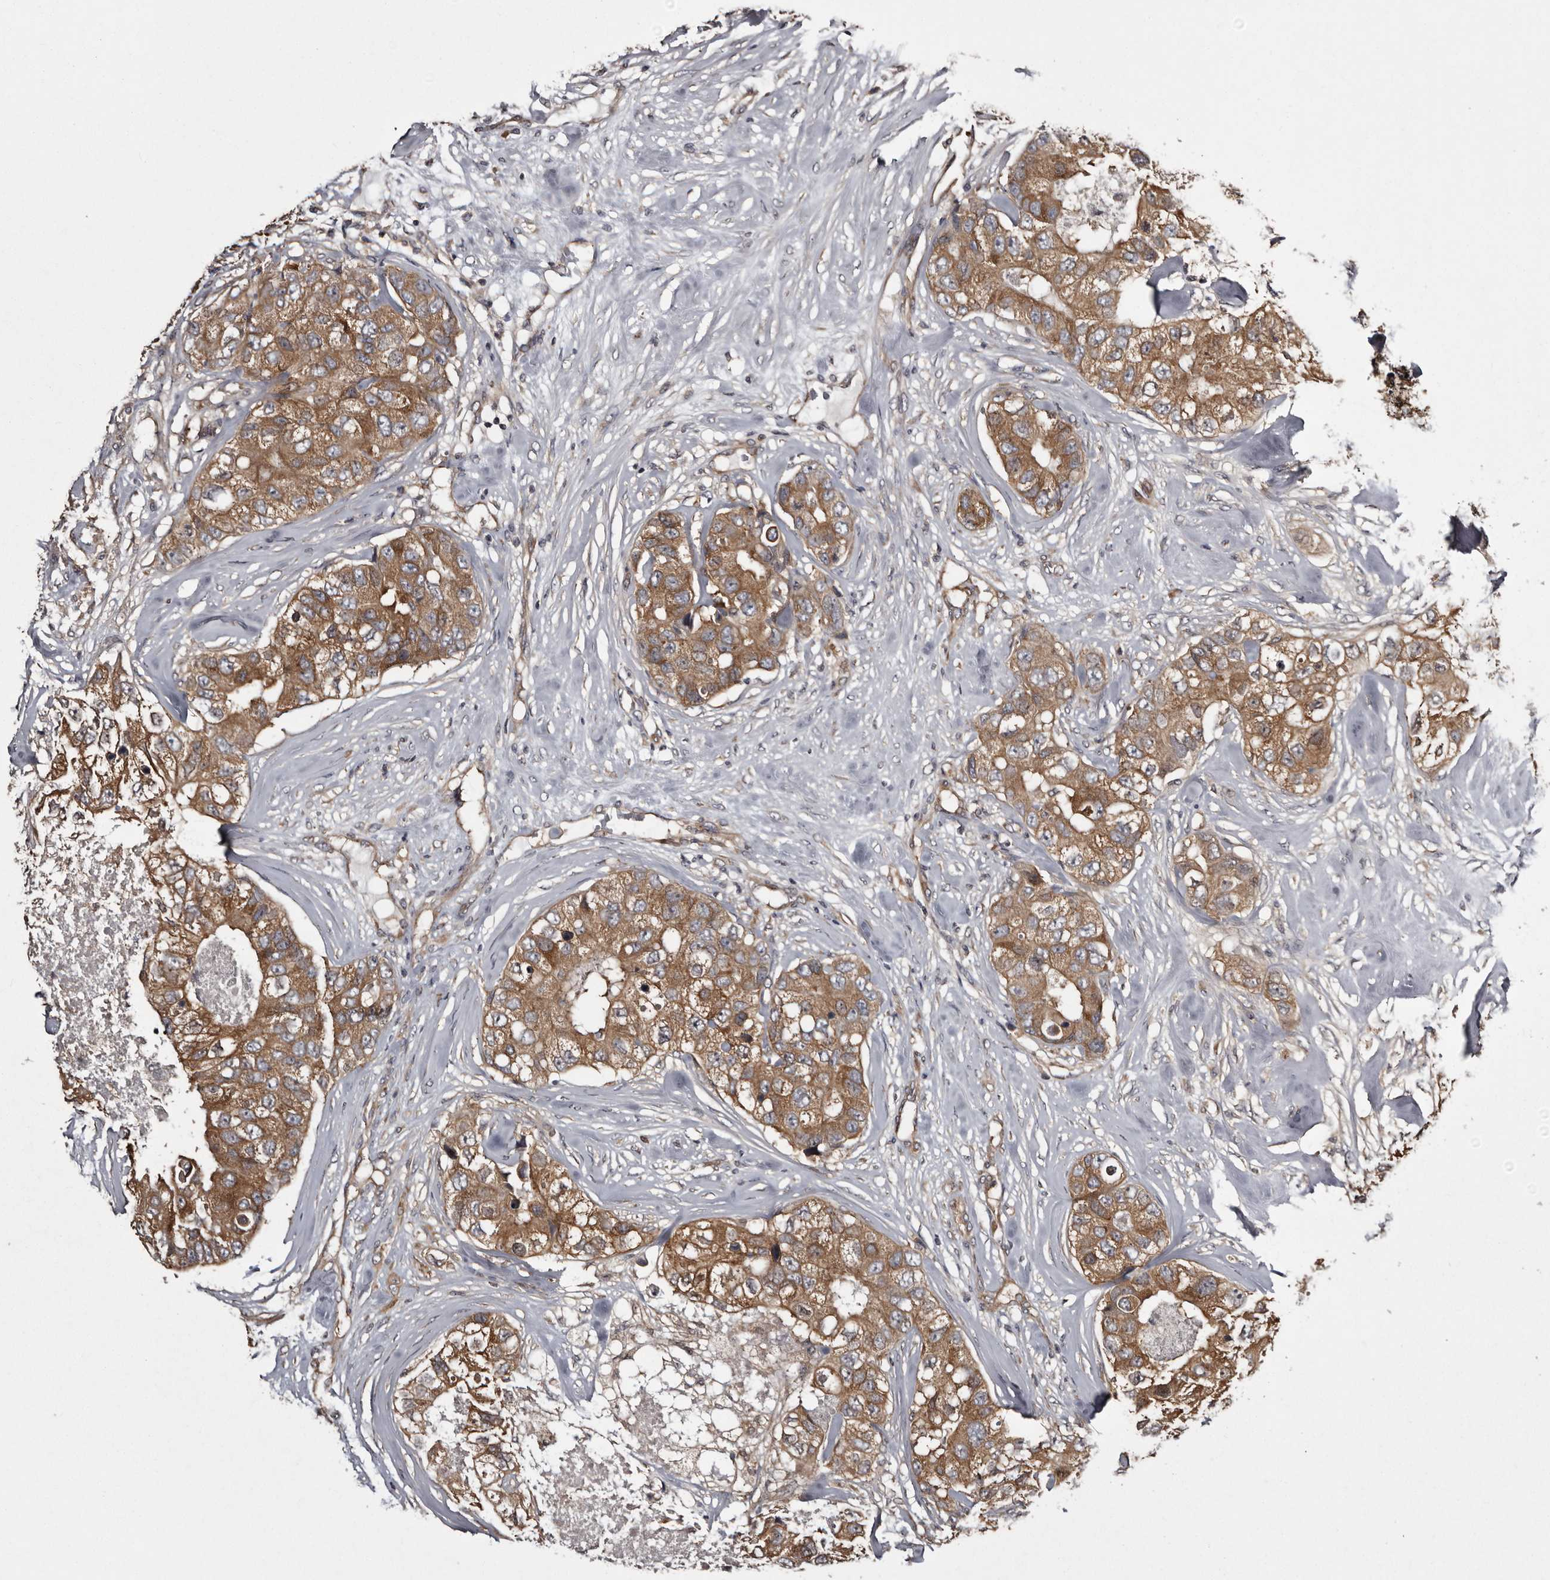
{"staining": {"intensity": "moderate", "quantity": ">75%", "location": "cytoplasmic/membranous"}, "tissue": "breast cancer", "cell_type": "Tumor cells", "image_type": "cancer", "snomed": [{"axis": "morphology", "description": "Duct carcinoma"}, {"axis": "topography", "description": "Breast"}], "caption": "Protein staining of breast infiltrating ductal carcinoma tissue shows moderate cytoplasmic/membranous staining in about >75% of tumor cells.", "gene": "DARS1", "patient": {"sex": "female", "age": 62}}